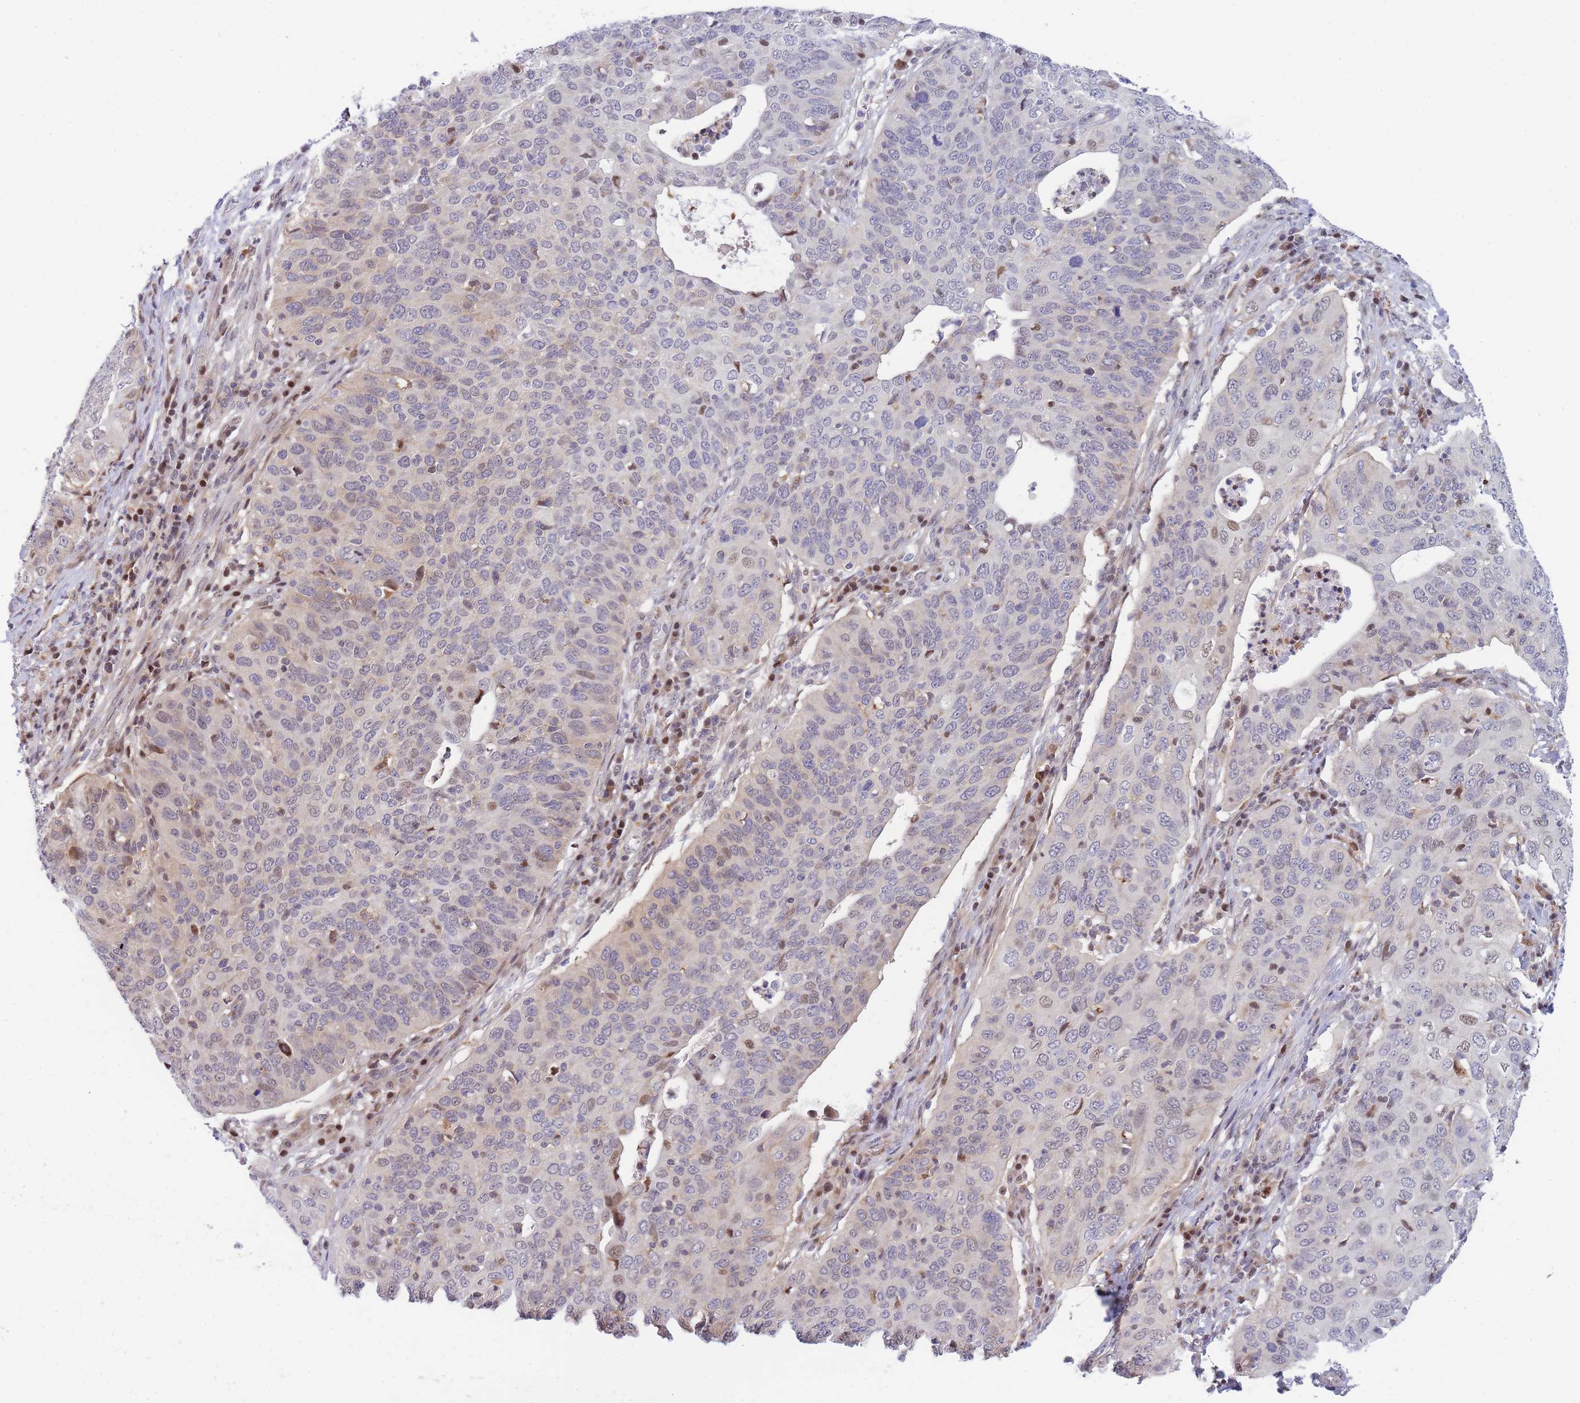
{"staining": {"intensity": "weak", "quantity": "<25%", "location": "nuclear"}, "tissue": "cervical cancer", "cell_type": "Tumor cells", "image_type": "cancer", "snomed": [{"axis": "morphology", "description": "Squamous cell carcinoma, NOS"}, {"axis": "topography", "description": "Cervix"}], "caption": "Human cervical cancer (squamous cell carcinoma) stained for a protein using immunohistochemistry (IHC) displays no positivity in tumor cells.", "gene": "CRACD", "patient": {"sex": "female", "age": 36}}